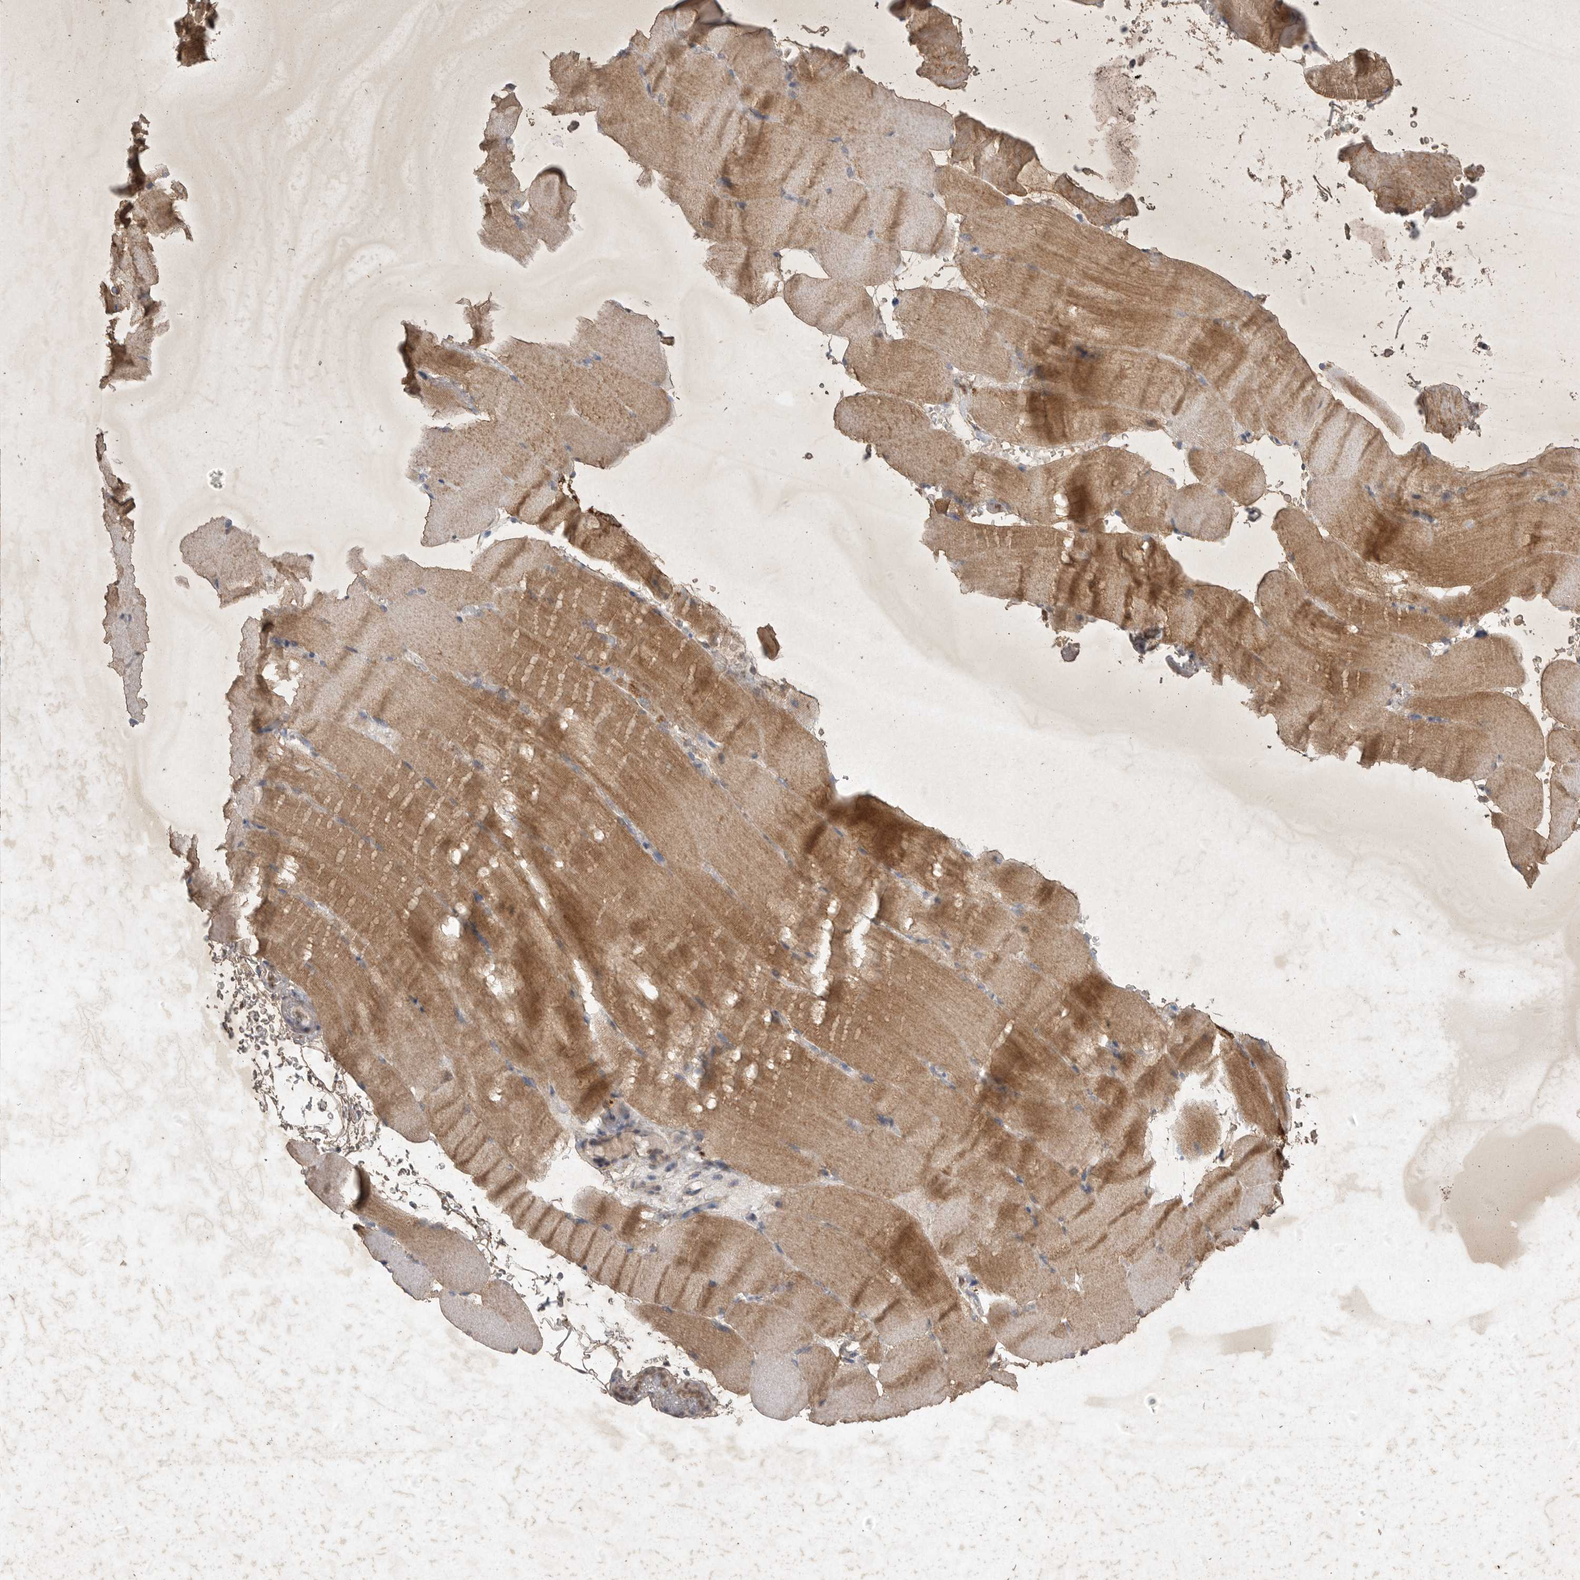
{"staining": {"intensity": "moderate", "quantity": ">75%", "location": "cytoplasmic/membranous"}, "tissue": "skeletal muscle", "cell_type": "Myocytes", "image_type": "normal", "snomed": [{"axis": "morphology", "description": "Normal tissue, NOS"}, {"axis": "topography", "description": "Skeletal muscle"}, {"axis": "topography", "description": "Parathyroid gland"}], "caption": "High-power microscopy captured an immunohistochemistry (IHC) photomicrograph of unremarkable skeletal muscle, revealing moderate cytoplasmic/membranous expression in about >75% of myocytes. (brown staining indicates protein expression, while blue staining denotes nuclei).", "gene": "DDR1", "patient": {"sex": "female", "age": 37}}